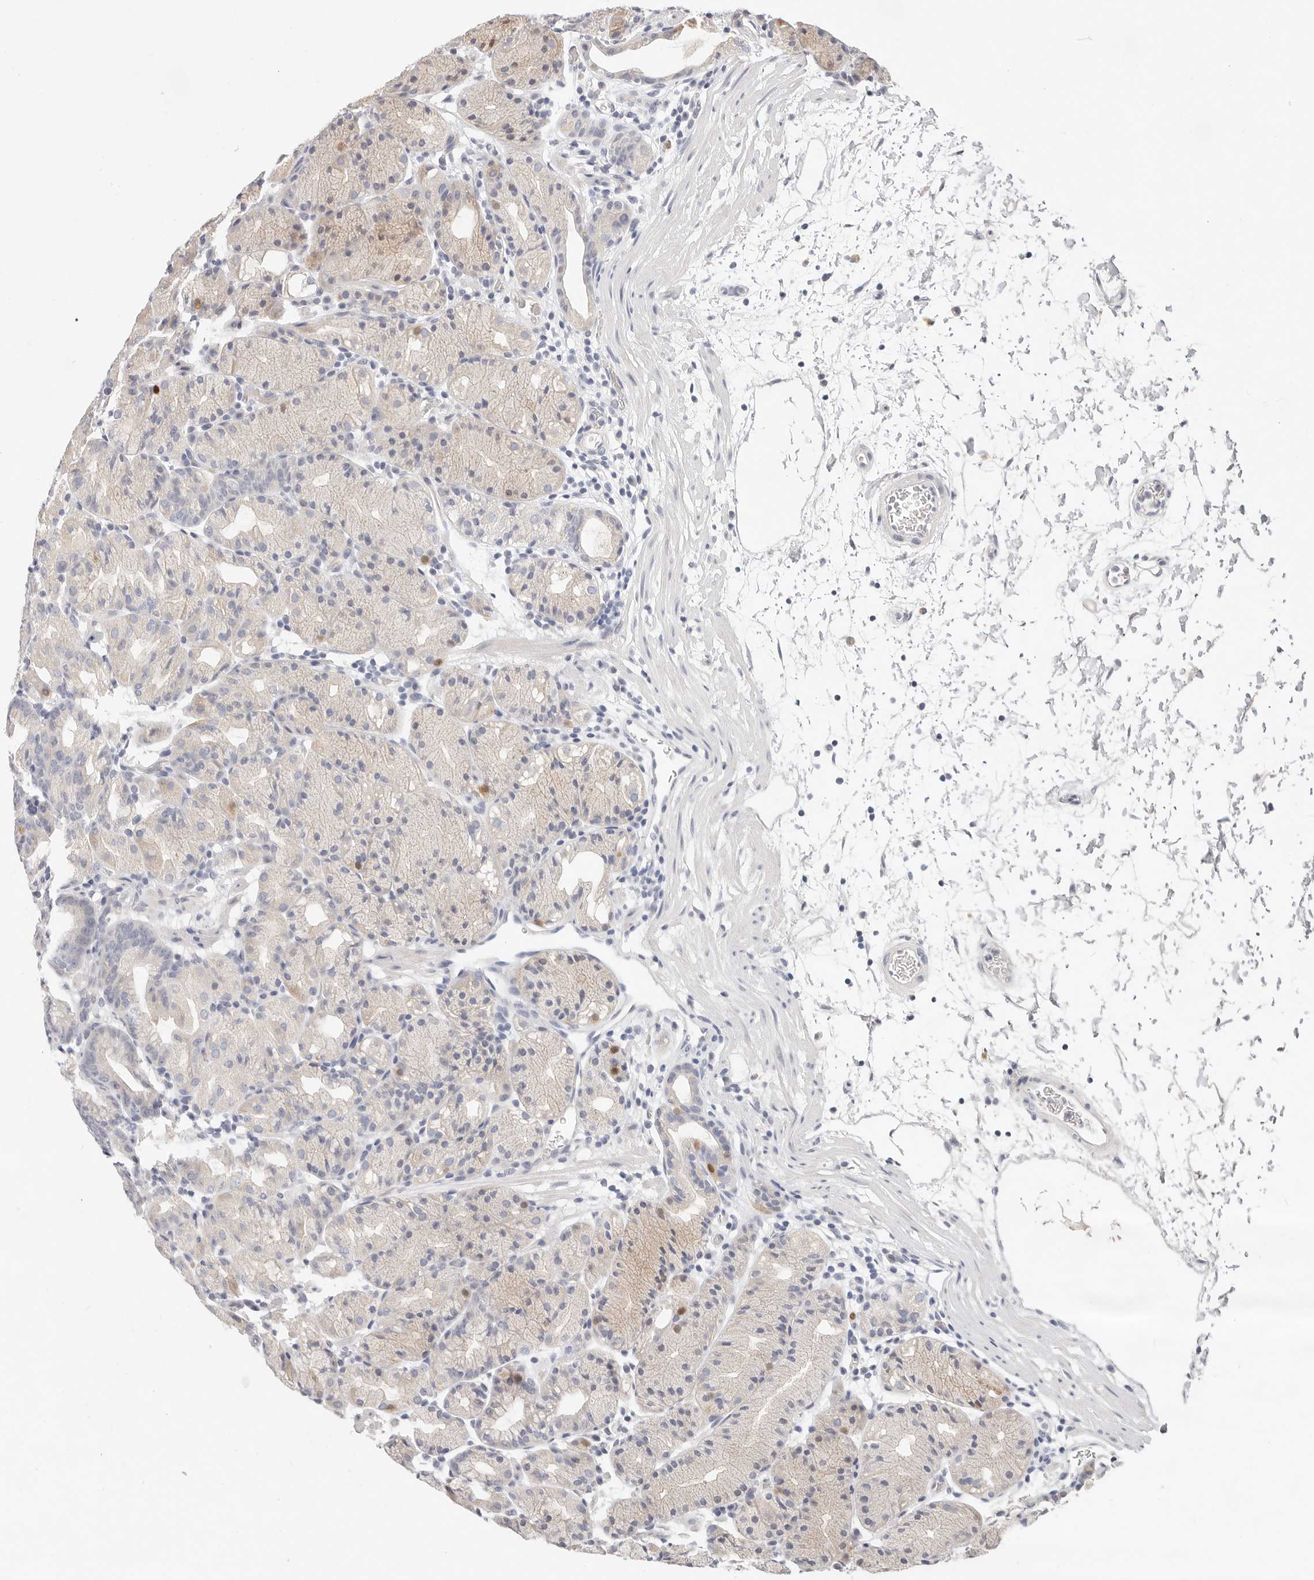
{"staining": {"intensity": "moderate", "quantity": "<25%", "location": "cytoplasmic/membranous,nuclear"}, "tissue": "stomach", "cell_type": "Glandular cells", "image_type": "normal", "snomed": [{"axis": "morphology", "description": "Normal tissue, NOS"}, {"axis": "topography", "description": "Stomach, upper"}], "caption": "A brown stain labels moderate cytoplasmic/membranous,nuclear staining of a protein in glandular cells of unremarkable stomach.", "gene": "TMEM63B", "patient": {"sex": "male", "age": 48}}